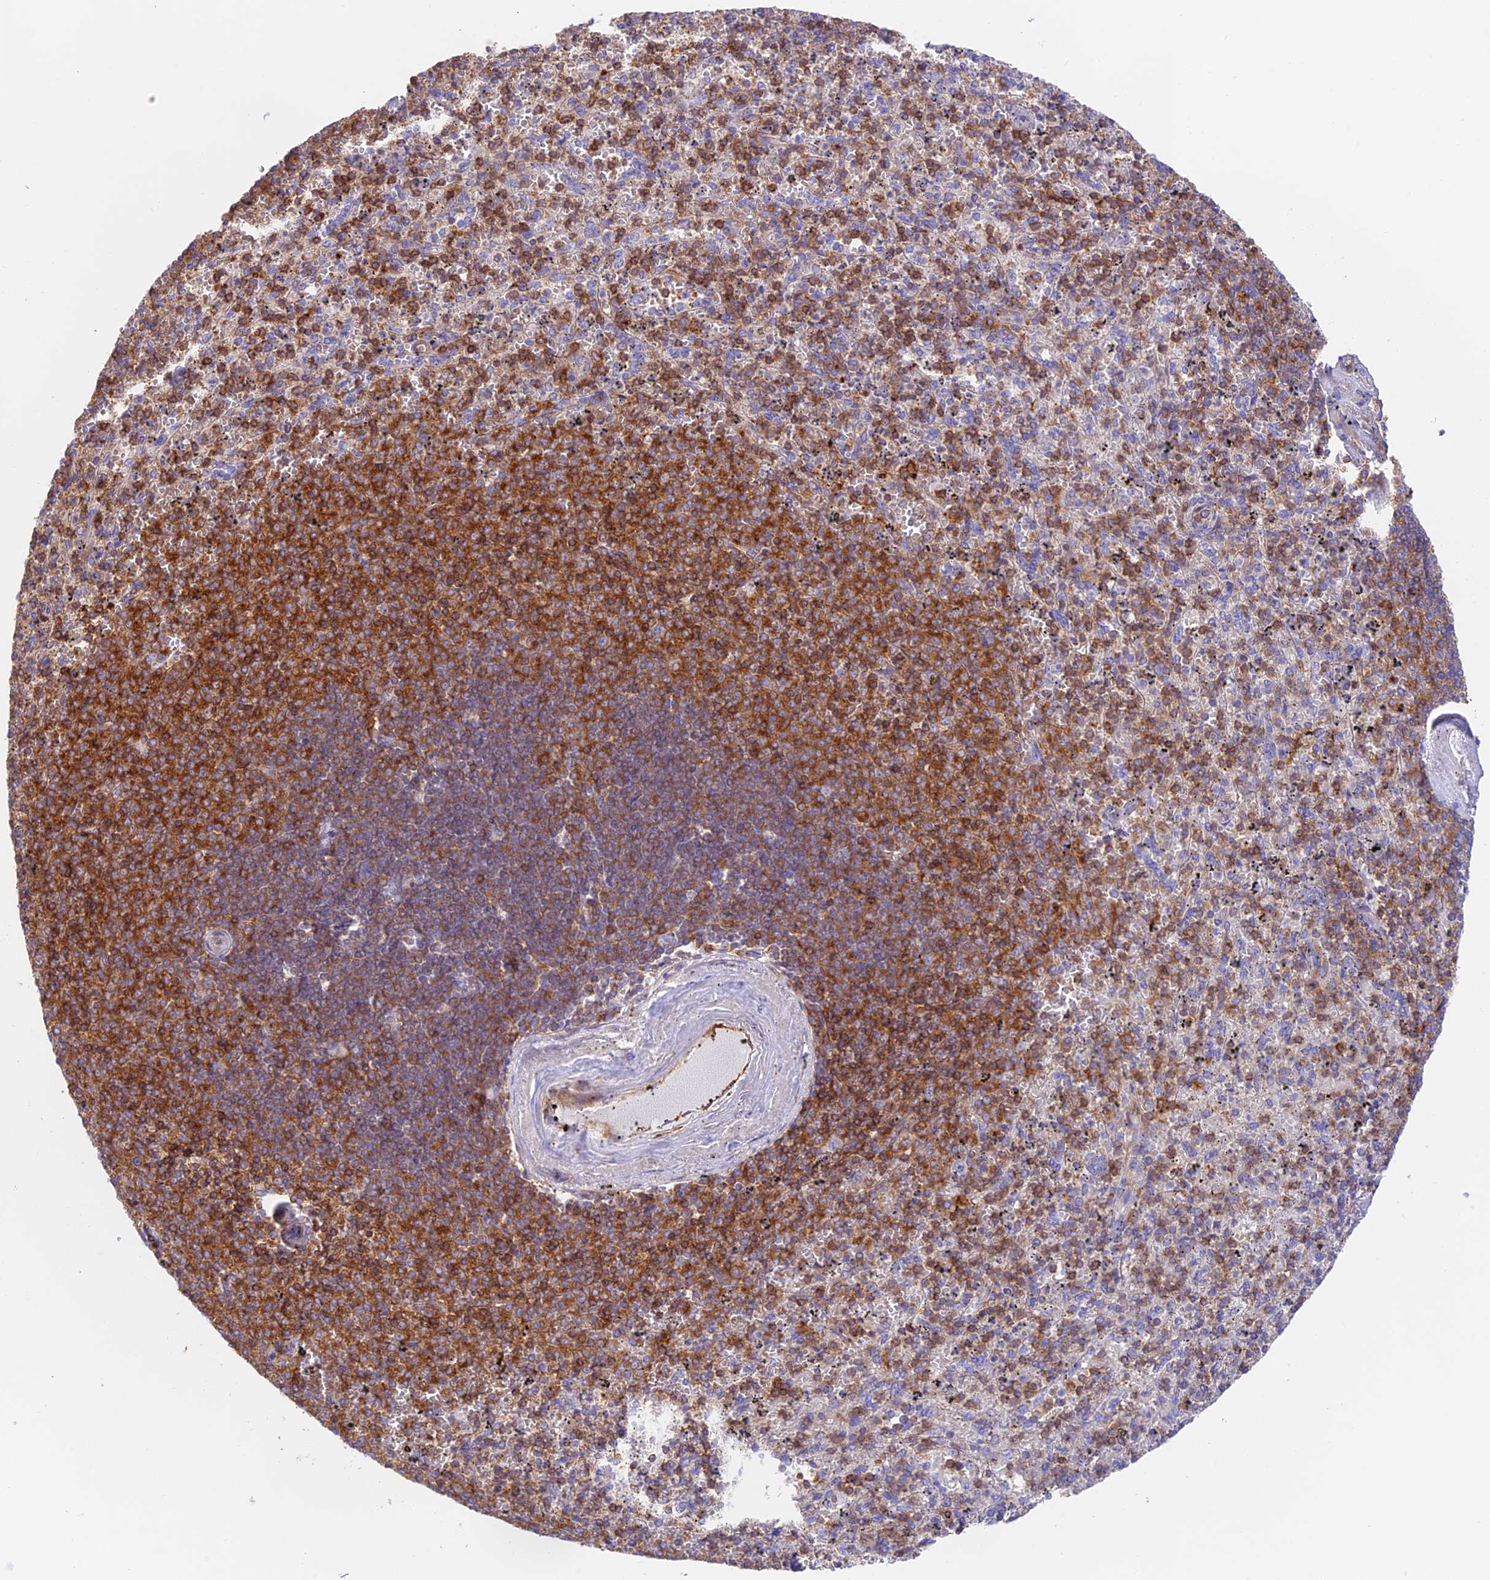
{"staining": {"intensity": "strong", "quantity": "25%-75%", "location": "cytoplasmic/membranous"}, "tissue": "spleen", "cell_type": "Cells in red pulp", "image_type": "normal", "snomed": [{"axis": "morphology", "description": "Normal tissue, NOS"}, {"axis": "topography", "description": "Spleen"}], "caption": "IHC photomicrograph of unremarkable spleen: human spleen stained using immunohistochemistry exhibits high levels of strong protein expression localized specifically in the cytoplasmic/membranous of cells in red pulp, appearing as a cytoplasmic/membranous brown color.", "gene": "DENND1C", "patient": {"sex": "male", "age": 82}}